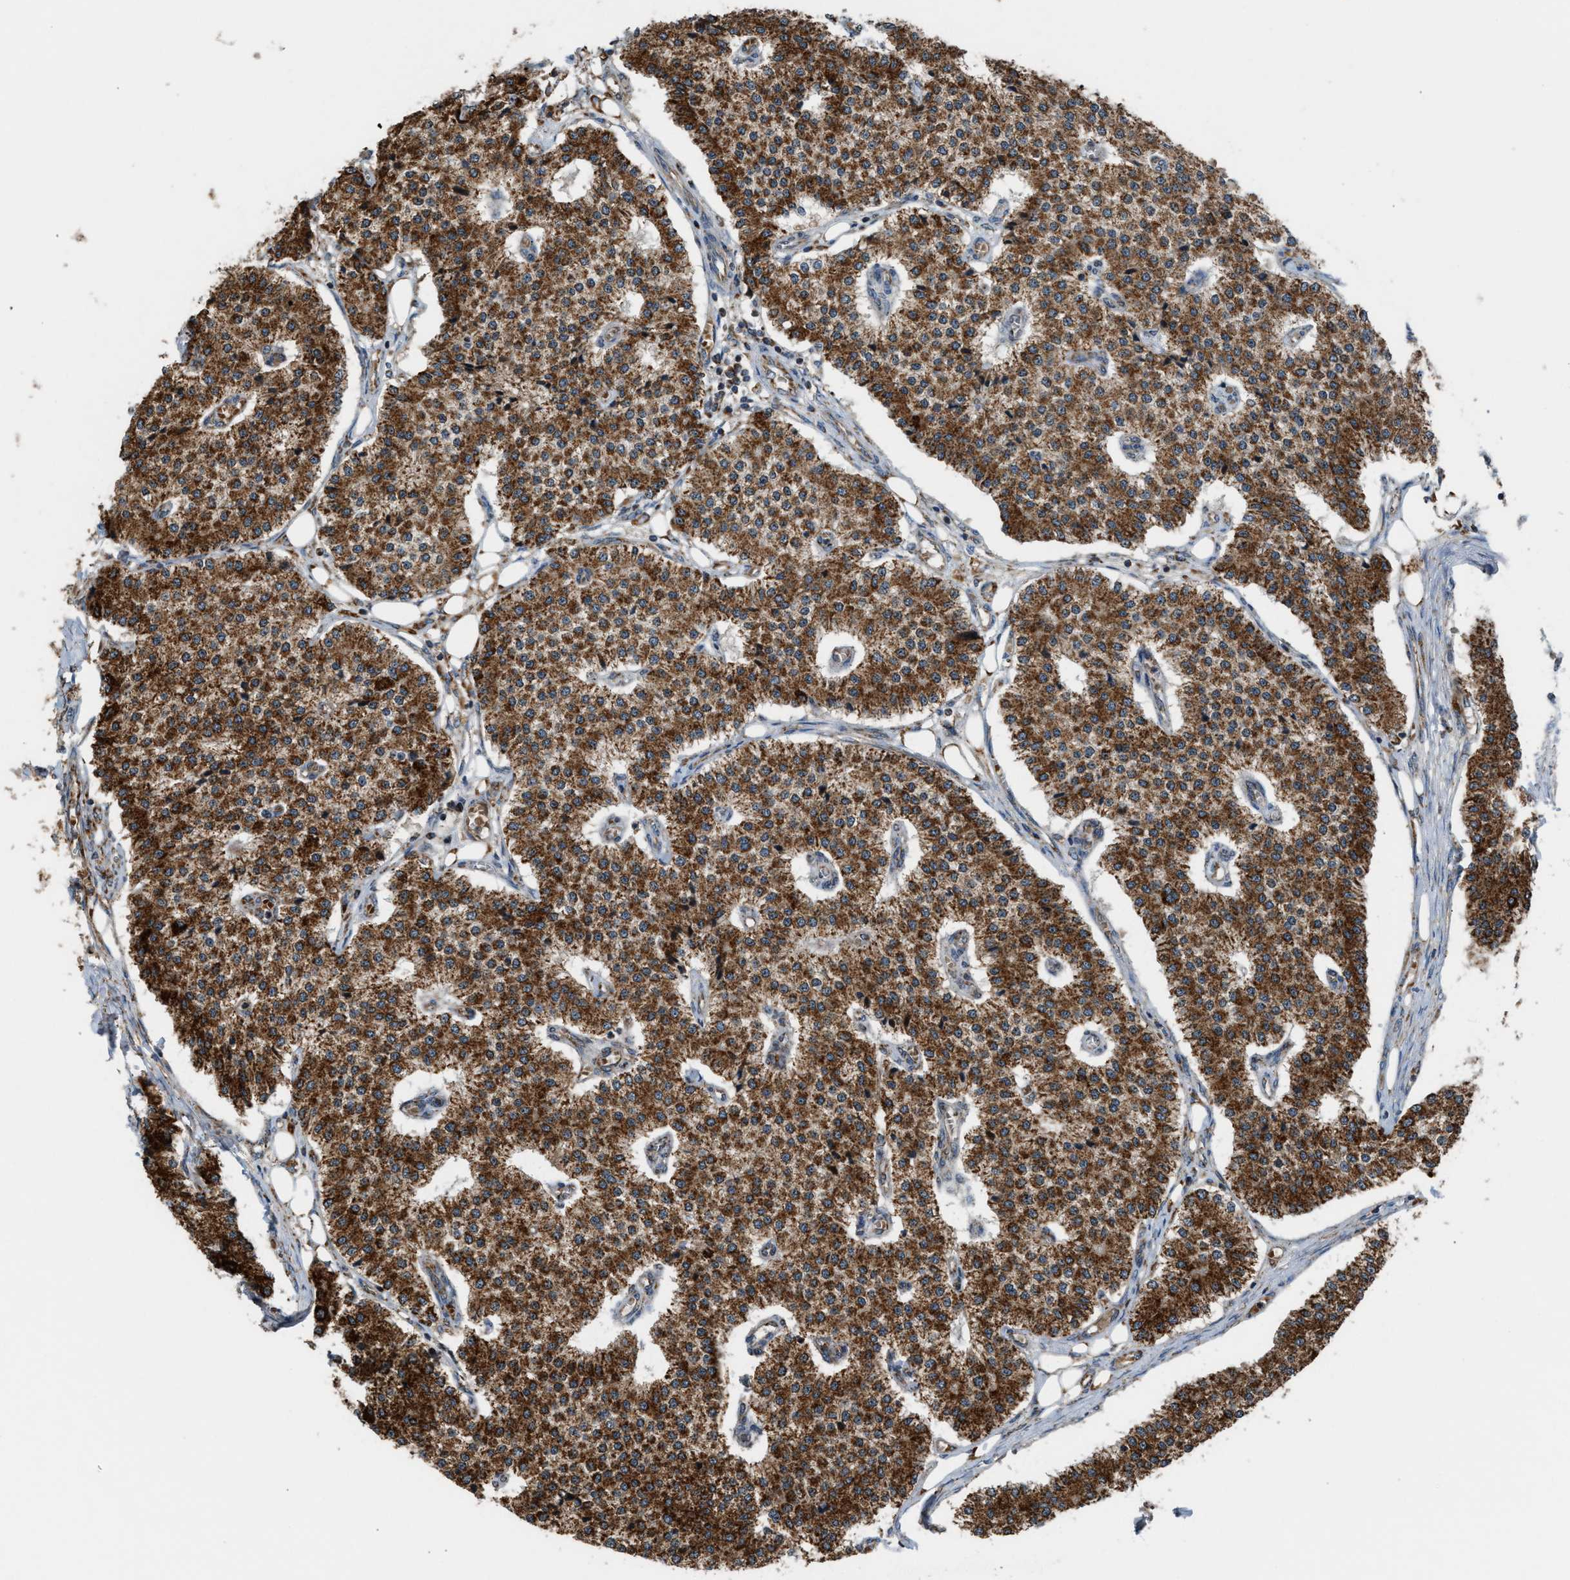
{"staining": {"intensity": "strong", "quantity": ">75%", "location": "cytoplasmic/membranous"}, "tissue": "carcinoid", "cell_type": "Tumor cells", "image_type": "cancer", "snomed": [{"axis": "morphology", "description": "Carcinoid, malignant, NOS"}, {"axis": "topography", "description": "Colon"}], "caption": "Human carcinoid (malignant) stained with a protein marker shows strong staining in tumor cells.", "gene": "SGSM2", "patient": {"sex": "female", "age": 52}}